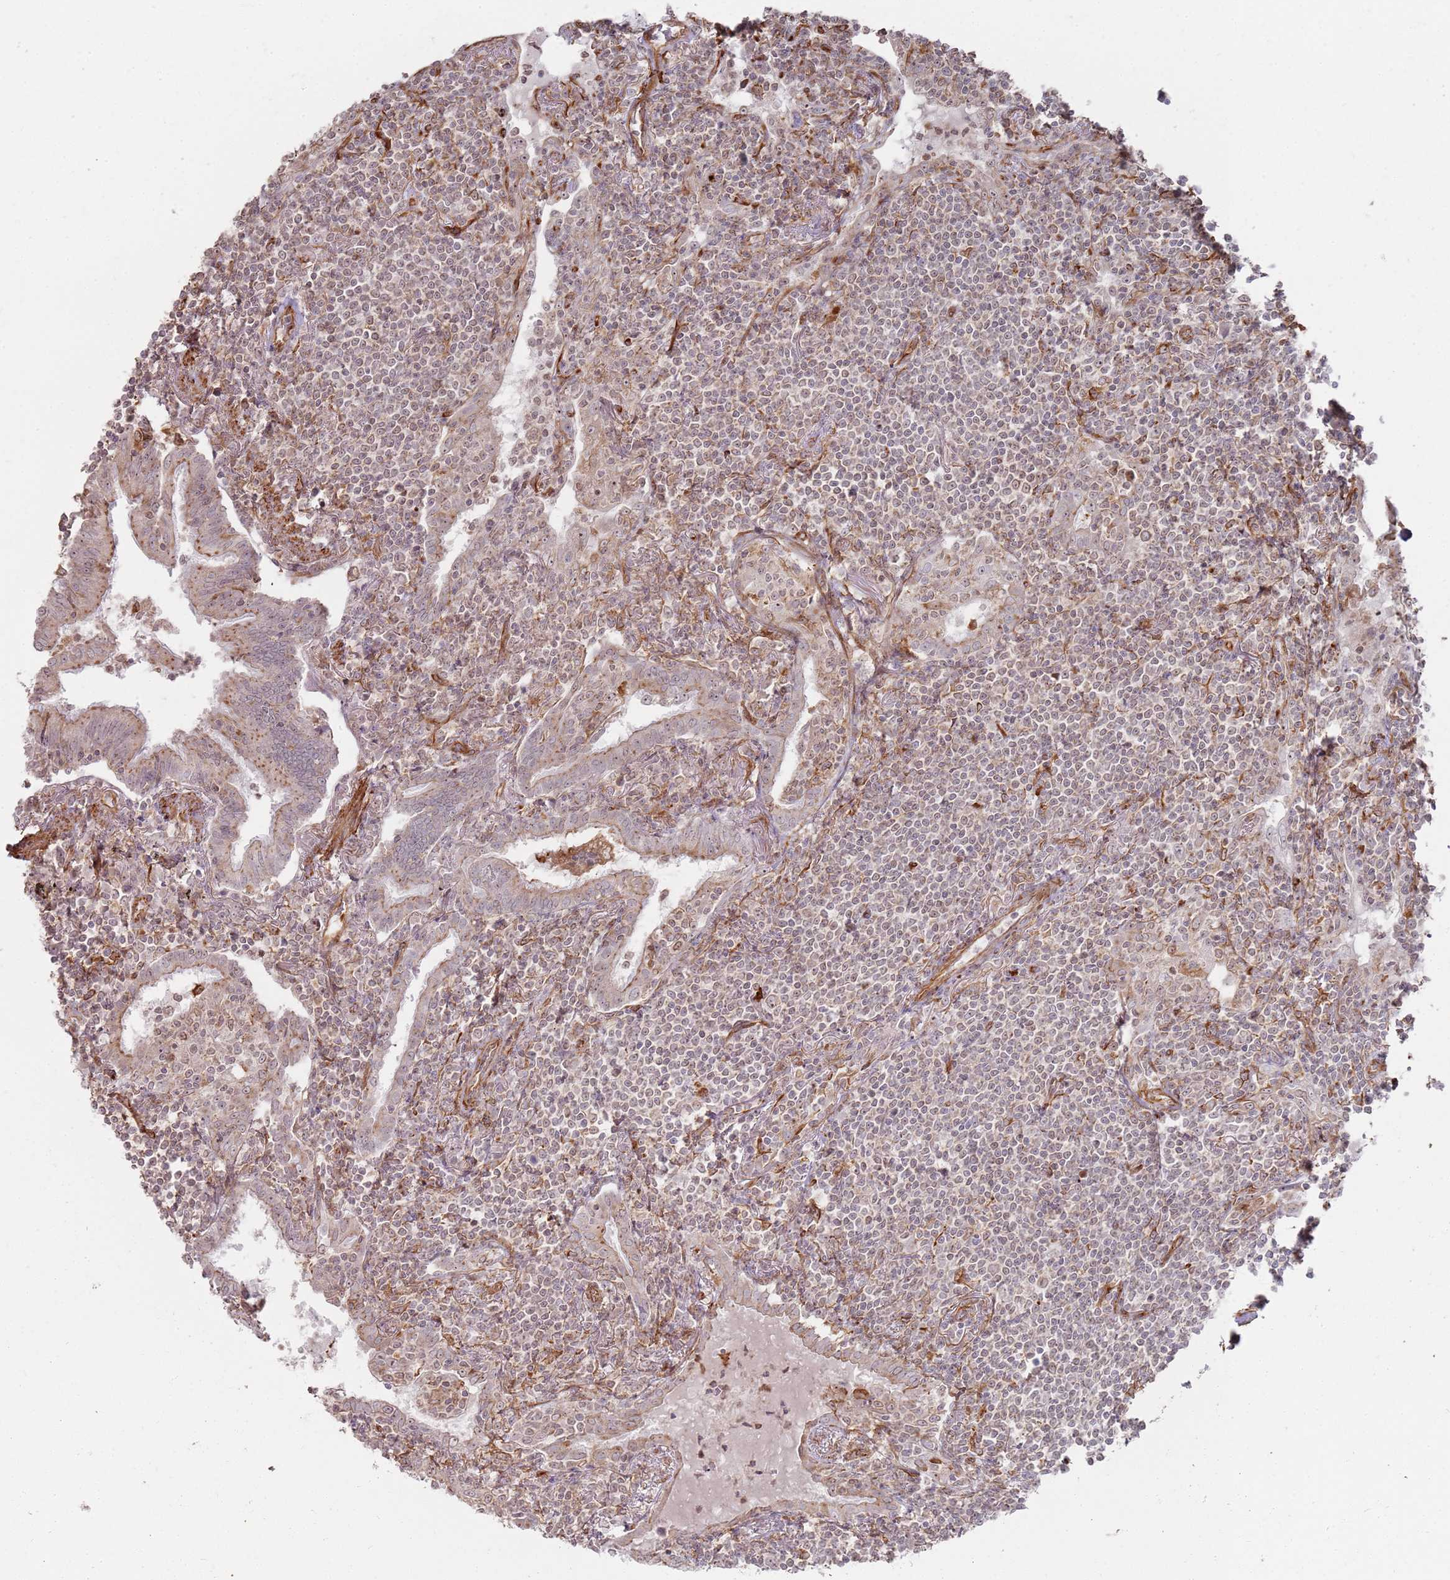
{"staining": {"intensity": "negative", "quantity": "none", "location": "none"}, "tissue": "lymphoma", "cell_type": "Tumor cells", "image_type": "cancer", "snomed": [{"axis": "morphology", "description": "Malignant lymphoma, non-Hodgkin's type, Low grade"}, {"axis": "topography", "description": "Lung"}], "caption": "This is an IHC micrograph of malignant lymphoma, non-Hodgkin's type (low-grade). There is no positivity in tumor cells.", "gene": "PHF21A", "patient": {"sex": "female", "age": 71}}